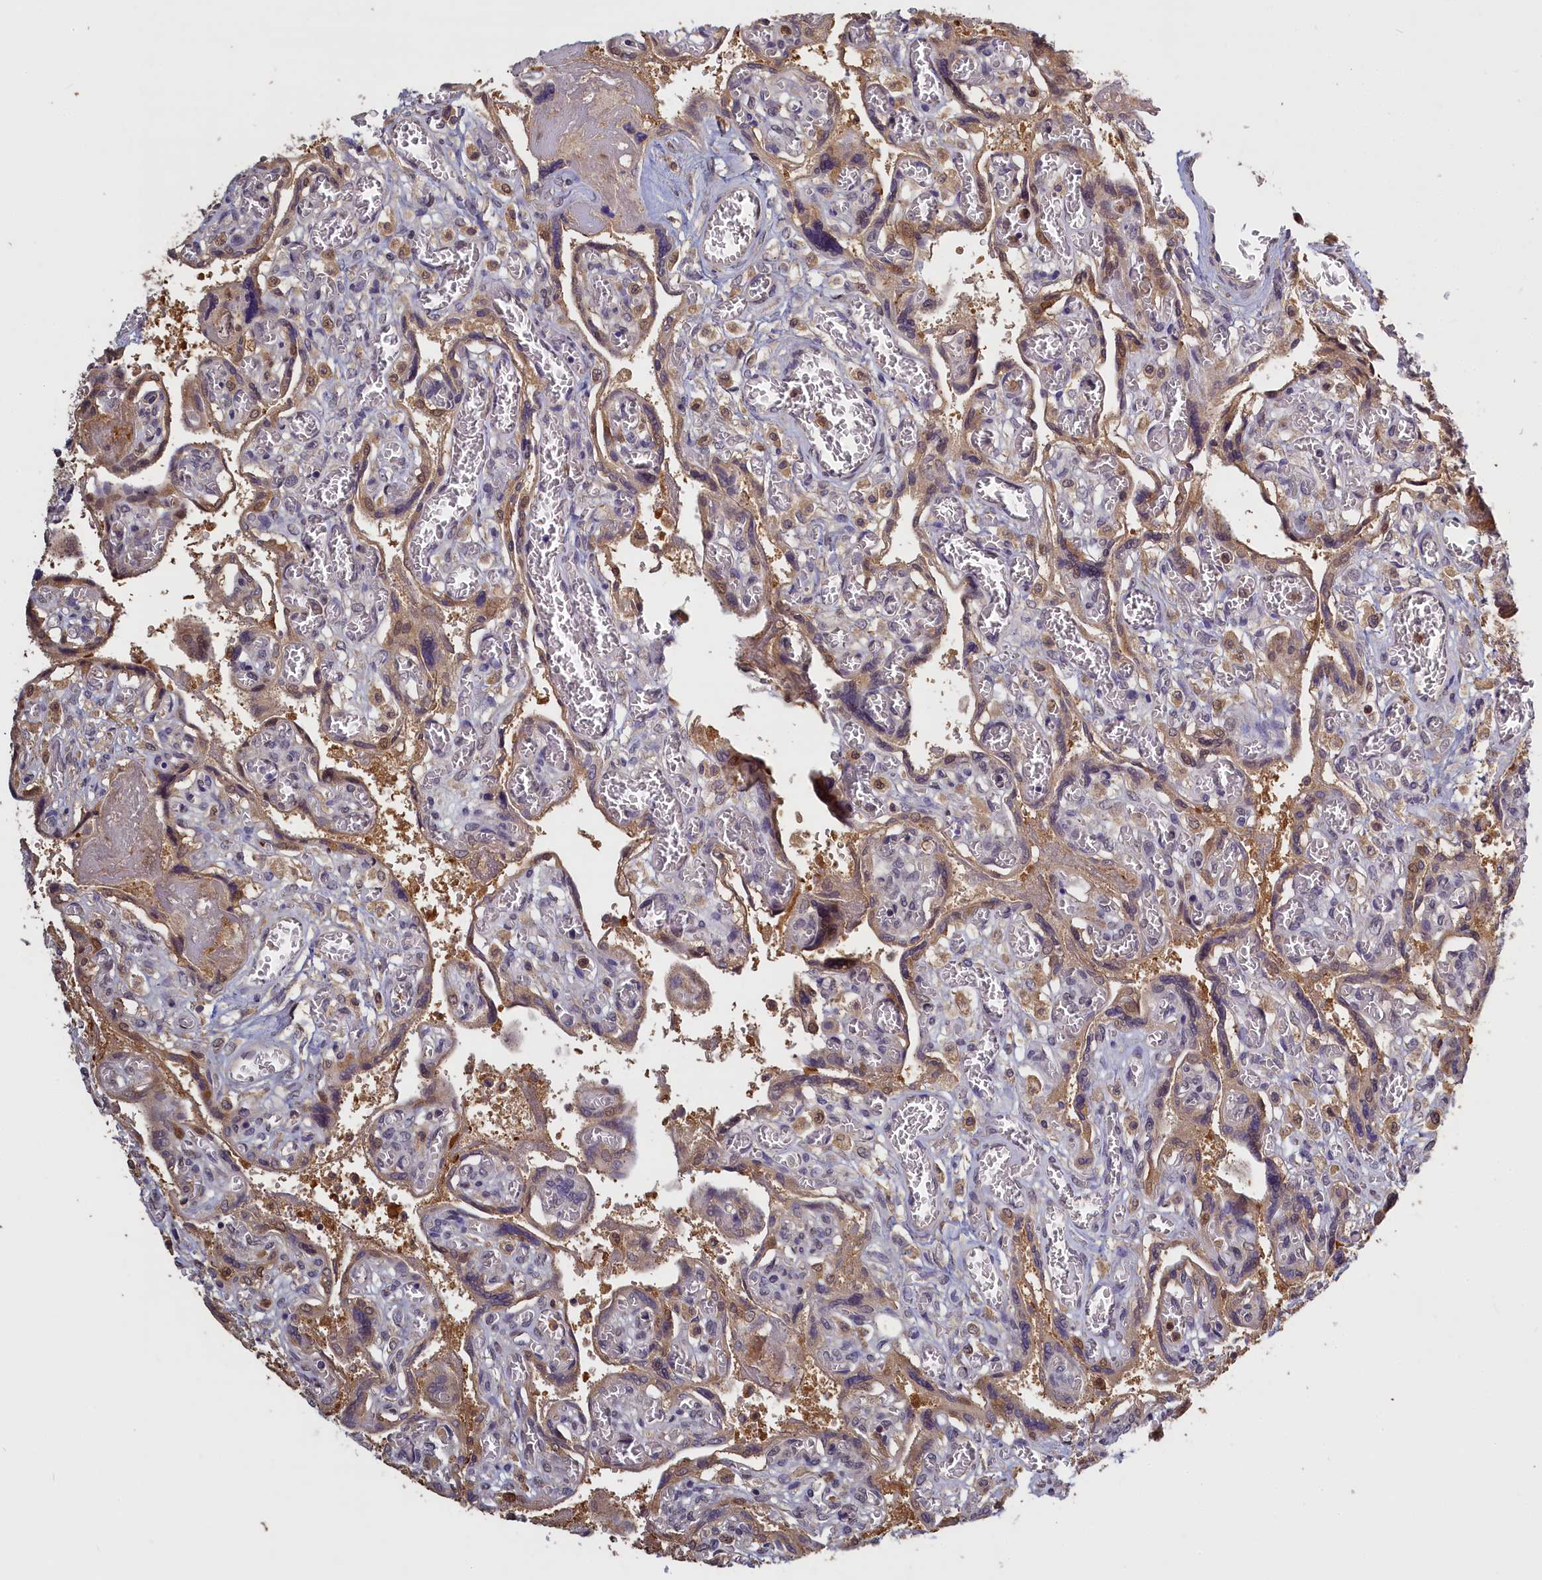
{"staining": {"intensity": "moderate", "quantity": "25%-75%", "location": "cytoplasmic/membranous,nuclear"}, "tissue": "placenta", "cell_type": "Trophoblastic cells", "image_type": "normal", "snomed": [{"axis": "morphology", "description": "Normal tissue, NOS"}, {"axis": "topography", "description": "Placenta"}], "caption": "A medium amount of moderate cytoplasmic/membranous,nuclear positivity is seen in about 25%-75% of trophoblastic cells in normal placenta. Nuclei are stained in blue.", "gene": "UCHL3", "patient": {"sex": "female", "age": 39}}